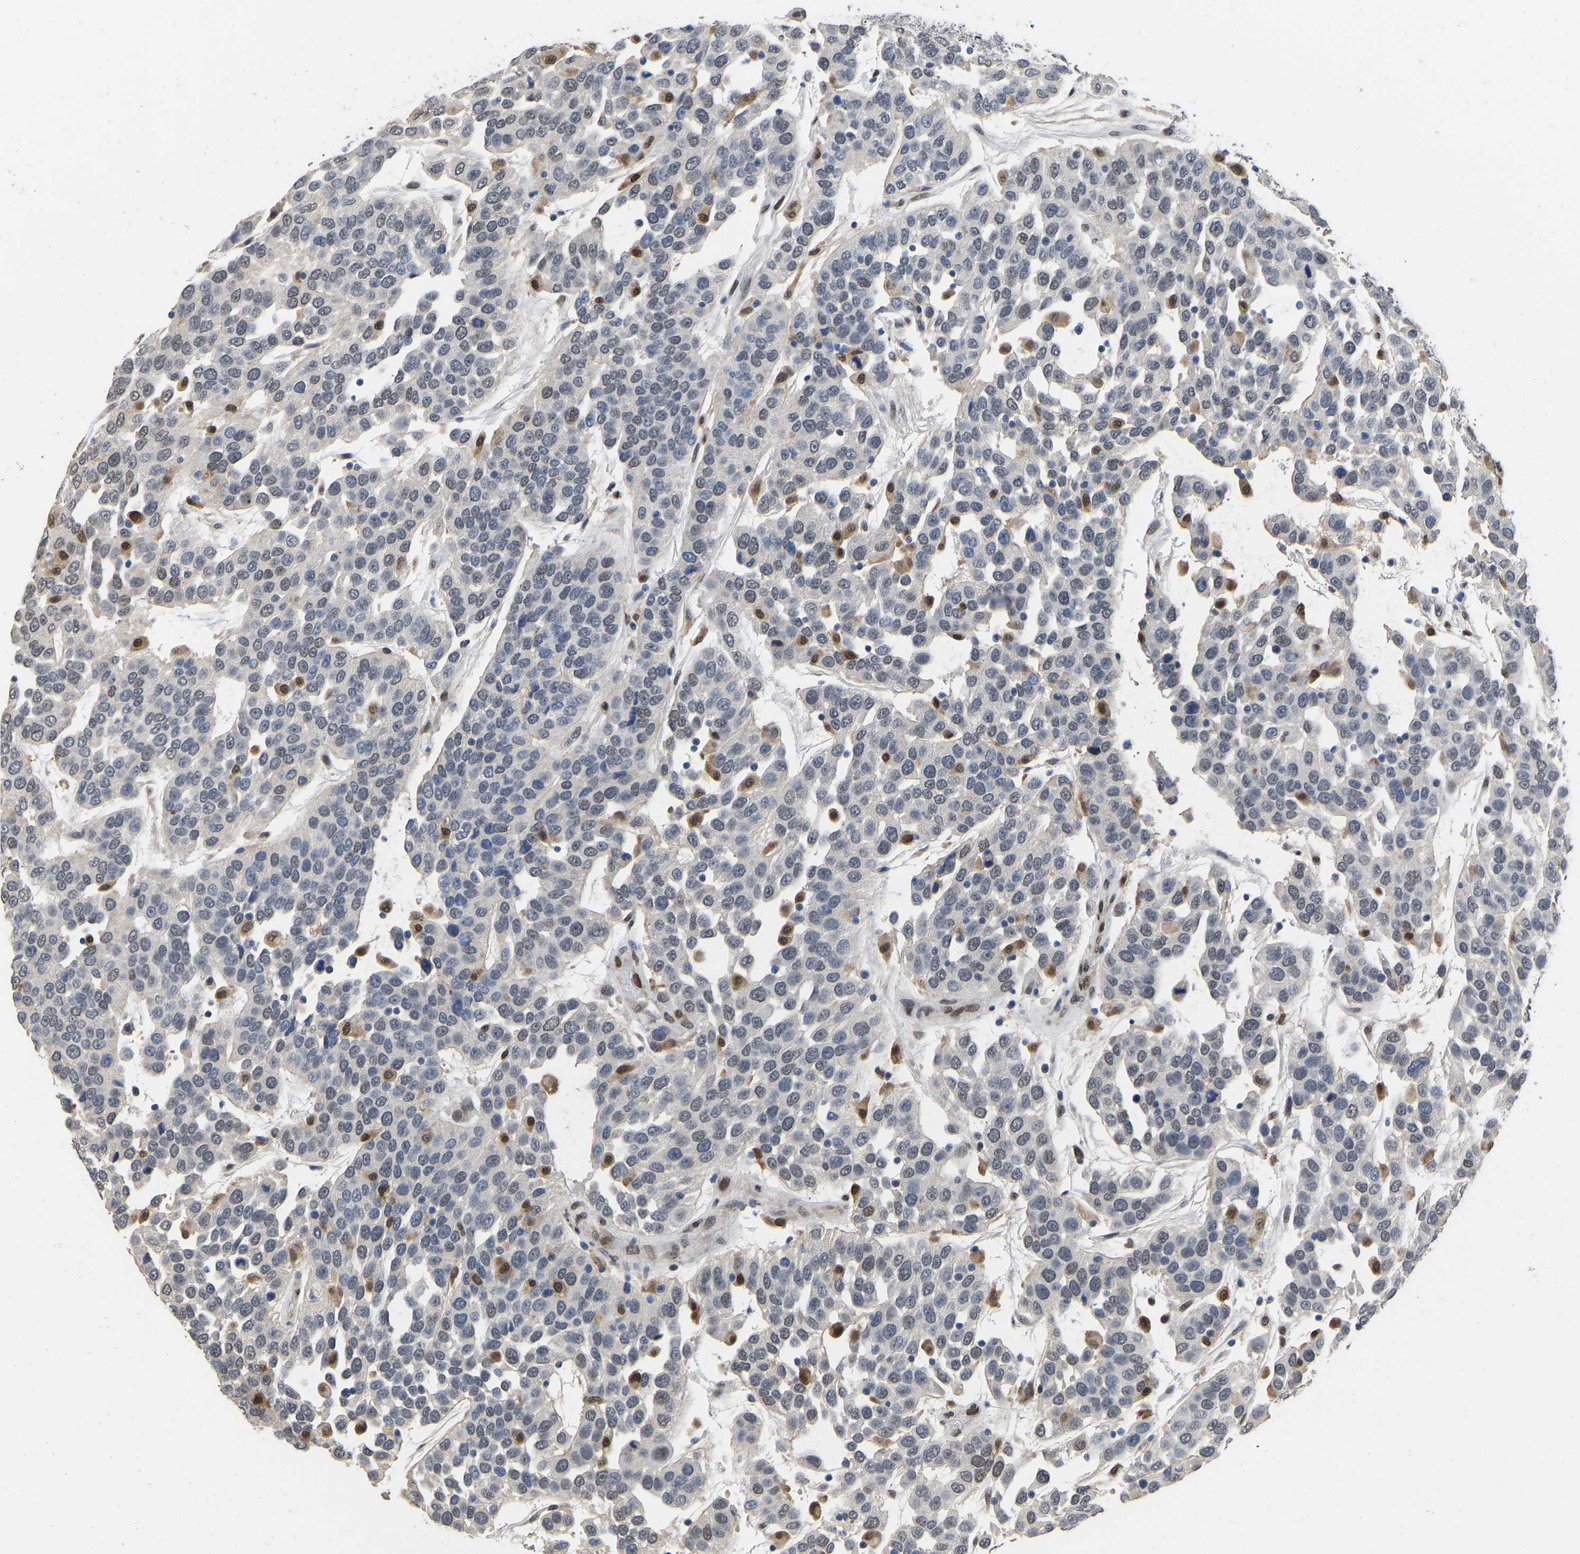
{"staining": {"intensity": "moderate", "quantity": "25%-75%", "location": "nuclear"}, "tissue": "urothelial cancer", "cell_type": "Tumor cells", "image_type": "cancer", "snomed": [{"axis": "morphology", "description": "Urothelial carcinoma, High grade"}, {"axis": "topography", "description": "Urinary bladder"}], "caption": "High-grade urothelial carcinoma tissue demonstrates moderate nuclear staining in approximately 25%-75% of tumor cells", "gene": "QKI", "patient": {"sex": "female", "age": 80}}